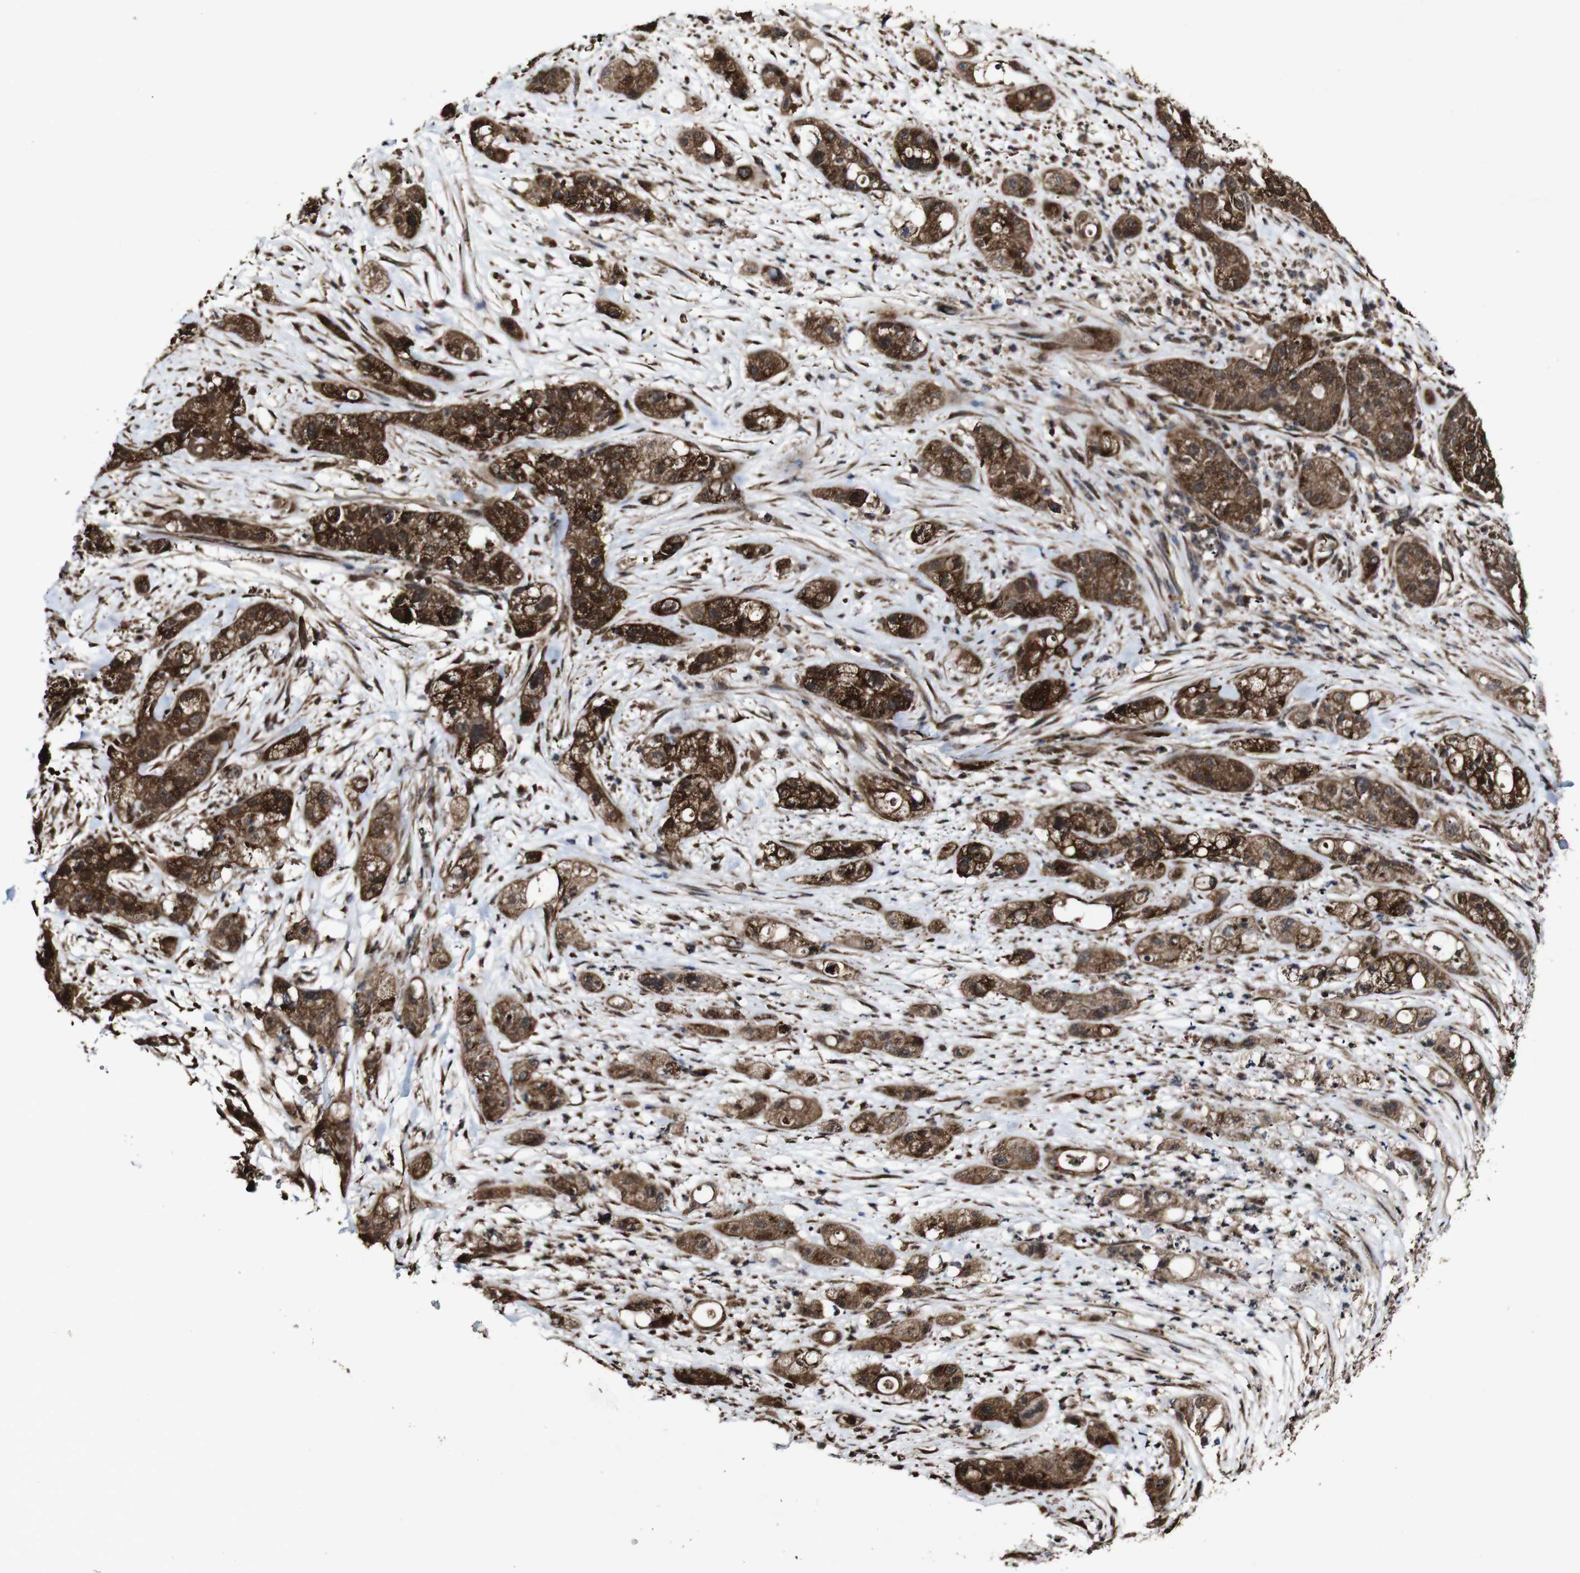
{"staining": {"intensity": "strong", "quantity": ">75%", "location": "cytoplasmic/membranous"}, "tissue": "pancreatic cancer", "cell_type": "Tumor cells", "image_type": "cancer", "snomed": [{"axis": "morphology", "description": "Adenocarcinoma, NOS"}, {"axis": "topography", "description": "Pancreas"}], "caption": "An immunohistochemistry histopathology image of neoplastic tissue is shown. Protein staining in brown shows strong cytoplasmic/membranous positivity in pancreatic adenocarcinoma within tumor cells. Ihc stains the protein of interest in brown and the nuclei are stained blue.", "gene": "BTN3A3", "patient": {"sex": "female", "age": 78}}